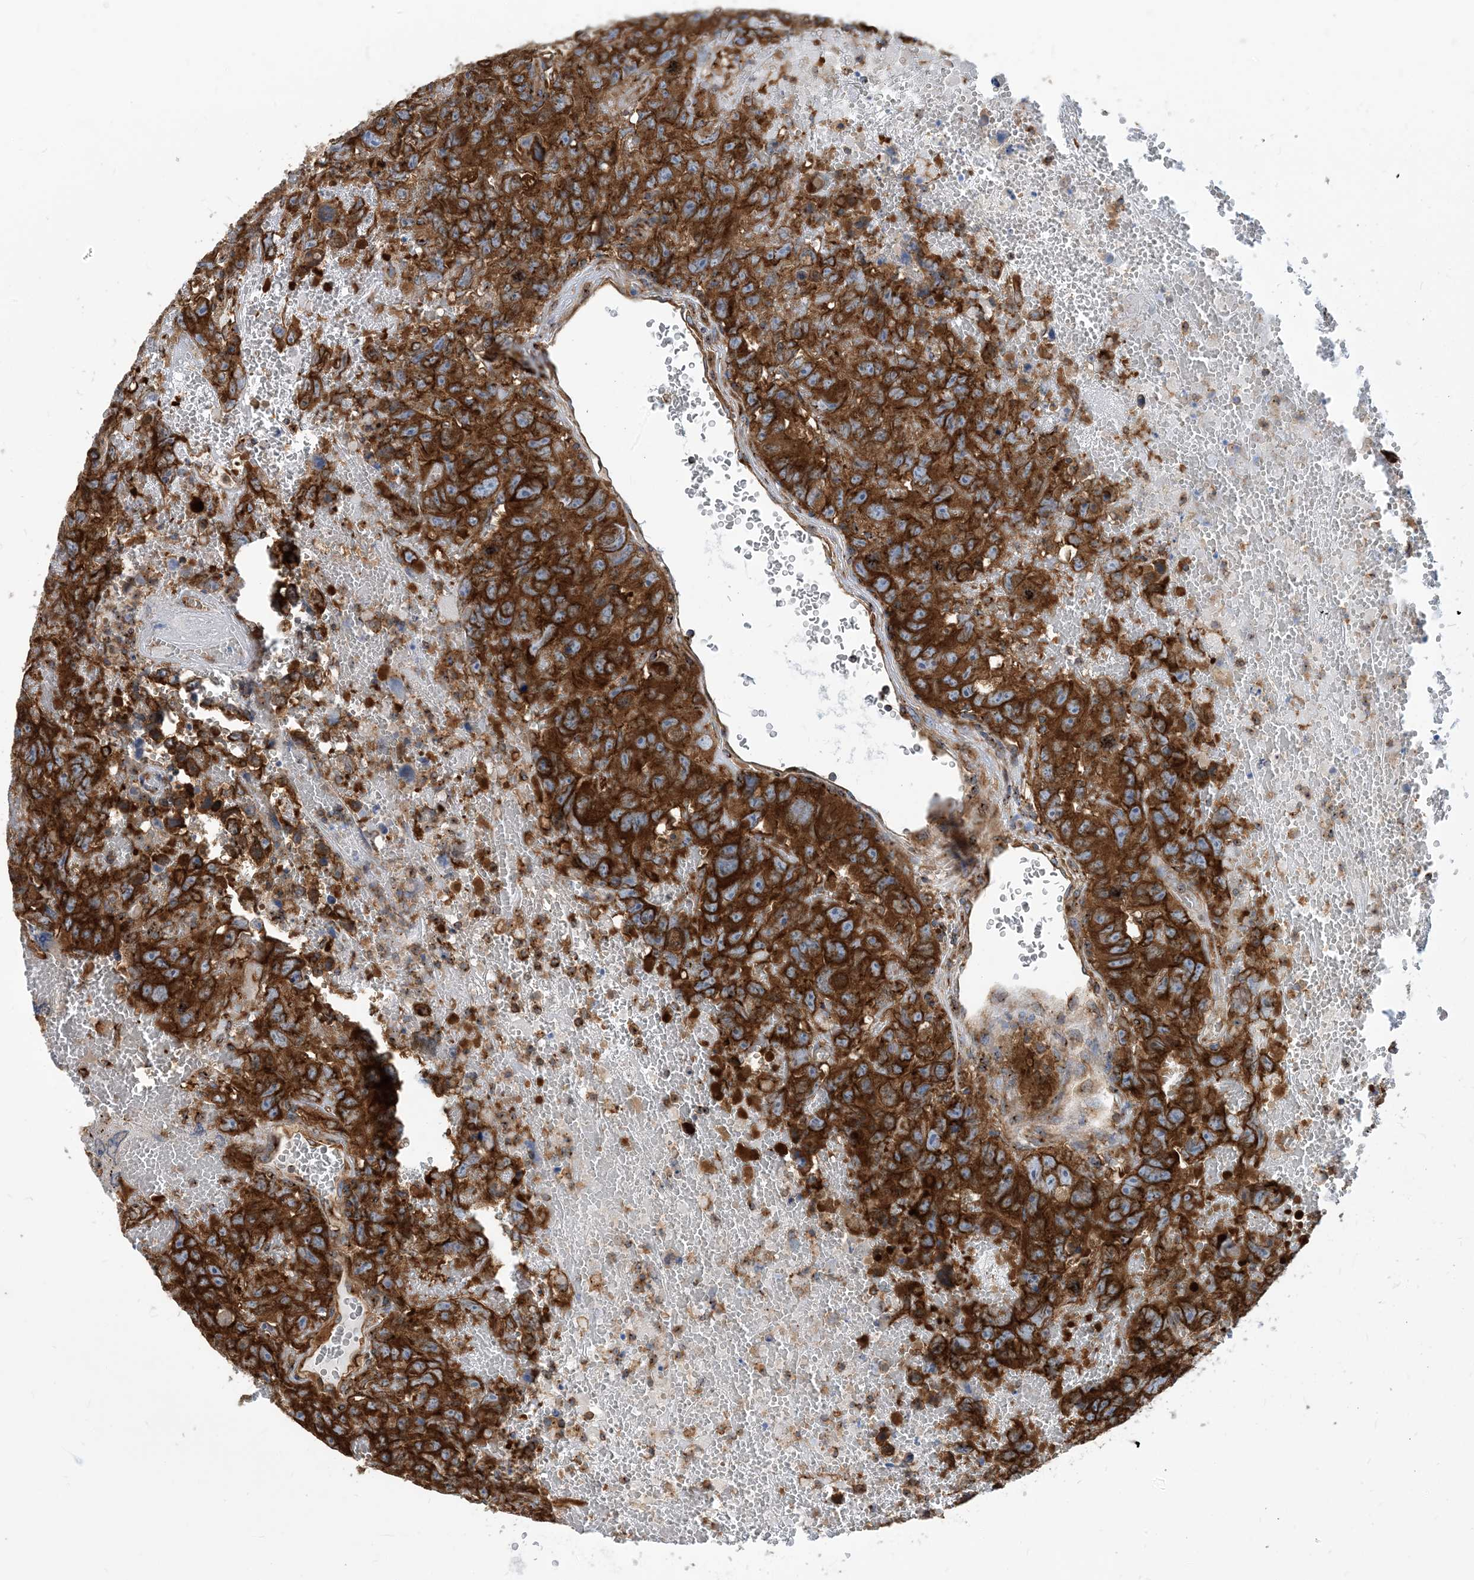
{"staining": {"intensity": "strong", "quantity": ">75%", "location": "cytoplasmic/membranous"}, "tissue": "testis cancer", "cell_type": "Tumor cells", "image_type": "cancer", "snomed": [{"axis": "morphology", "description": "Carcinoma, Embryonal, NOS"}, {"axis": "topography", "description": "Testis"}], "caption": "Brown immunohistochemical staining in human embryonal carcinoma (testis) exhibits strong cytoplasmic/membranous staining in about >75% of tumor cells.", "gene": "DYNC1LI1", "patient": {"sex": "male", "age": 45}}